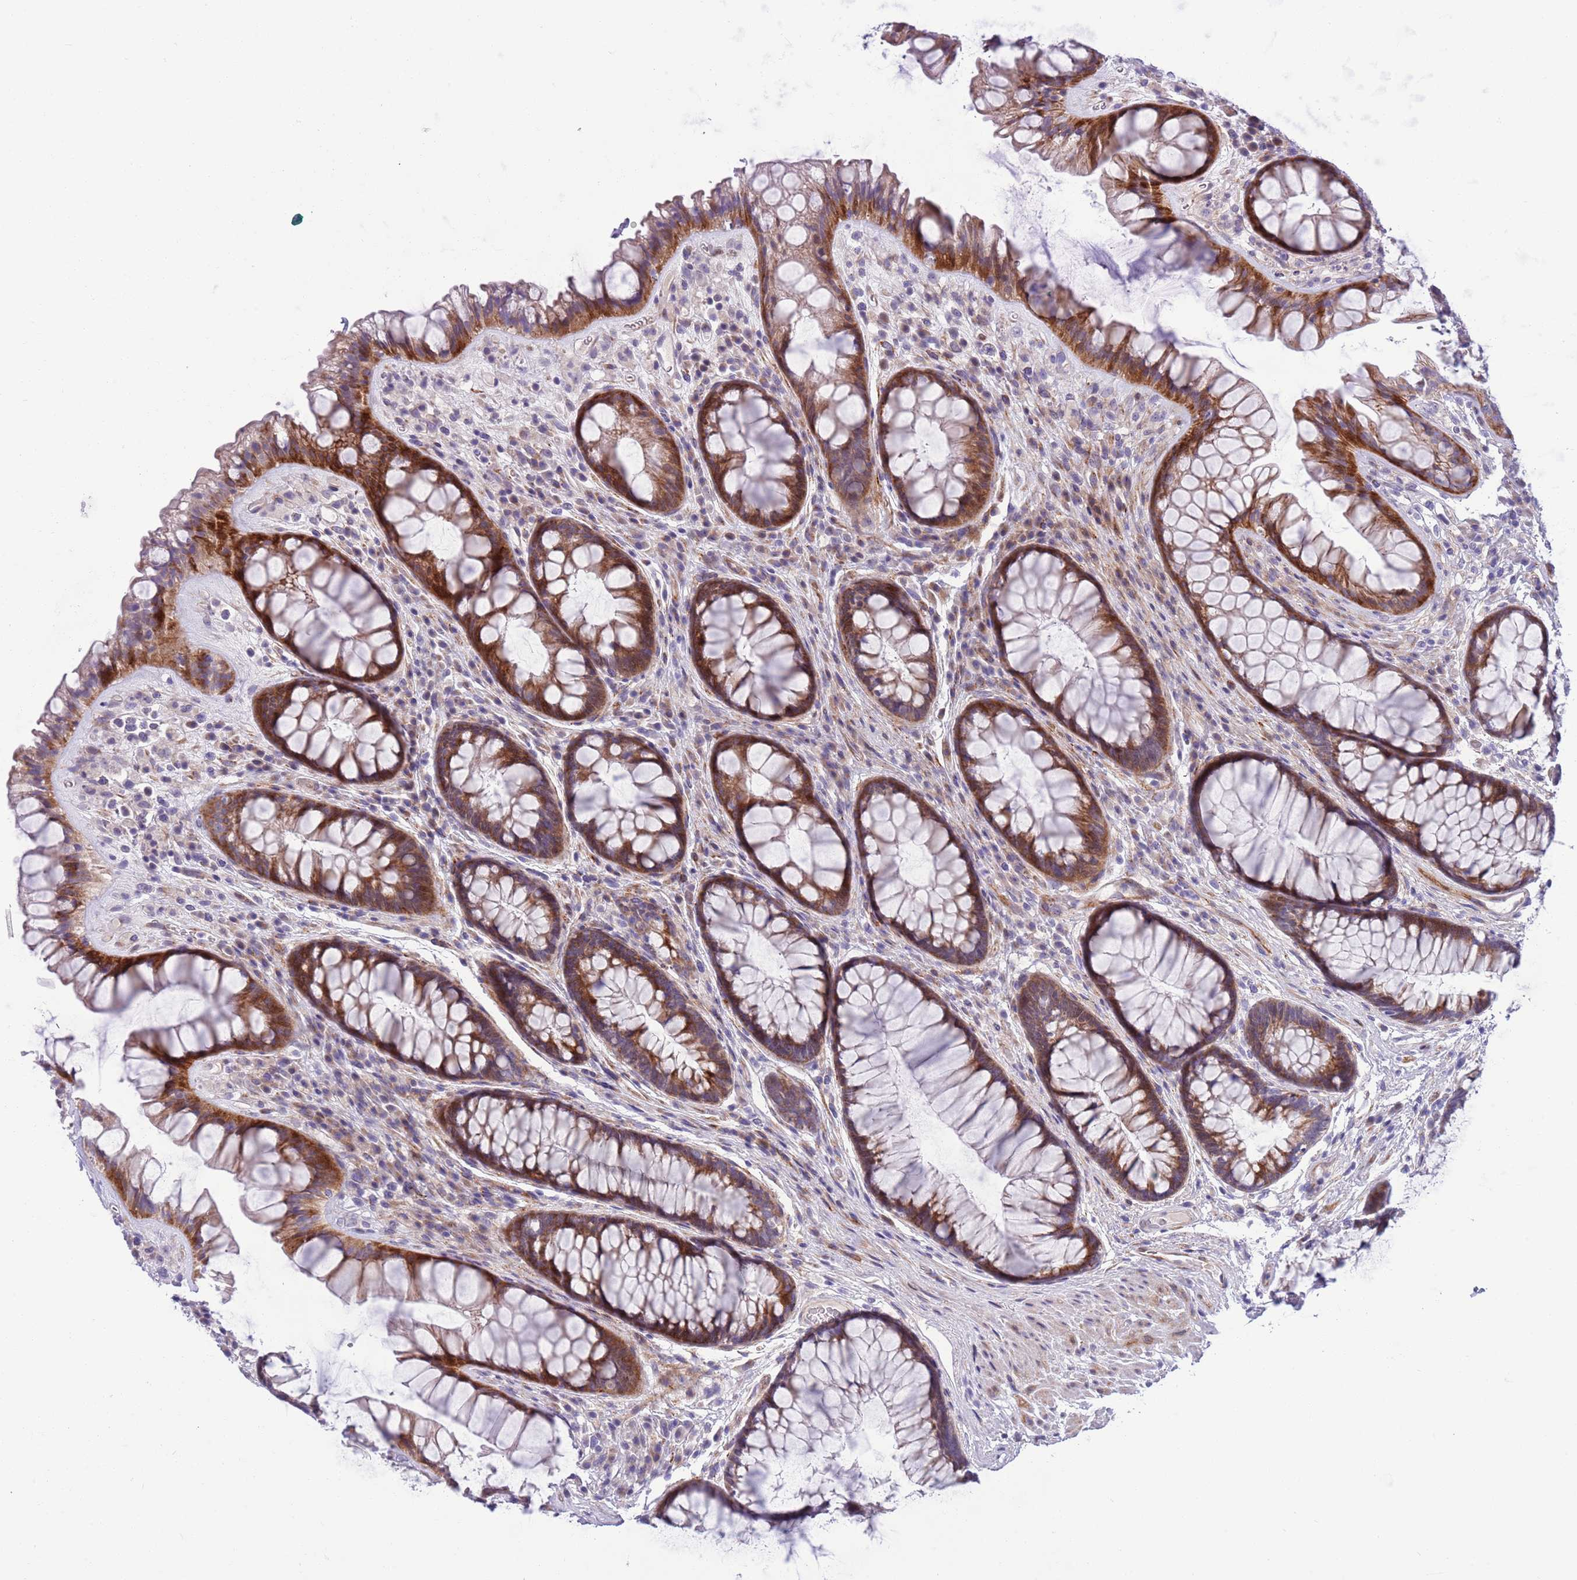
{"staining": {"intensity": "moderate", "quantity": ">75%", "location": "cytoplasmic/membranous"}, "tissue": "rectum", "cell_type": "Glandular cells", "image_type": "normal", "snomed": [{"axis": "morphology", "description": "Normal tissue, NOS"}, {"axis": "topography", "description": "Rectum"}], "caption": "Brown immunohistochemical staining in unremarkable human rectum reveals moderate cytoplasmic/membranous staining in approximately >75% of glandular cells.", "gene": "MRPL32", "patient": {"sex": "male", "age": 74}}